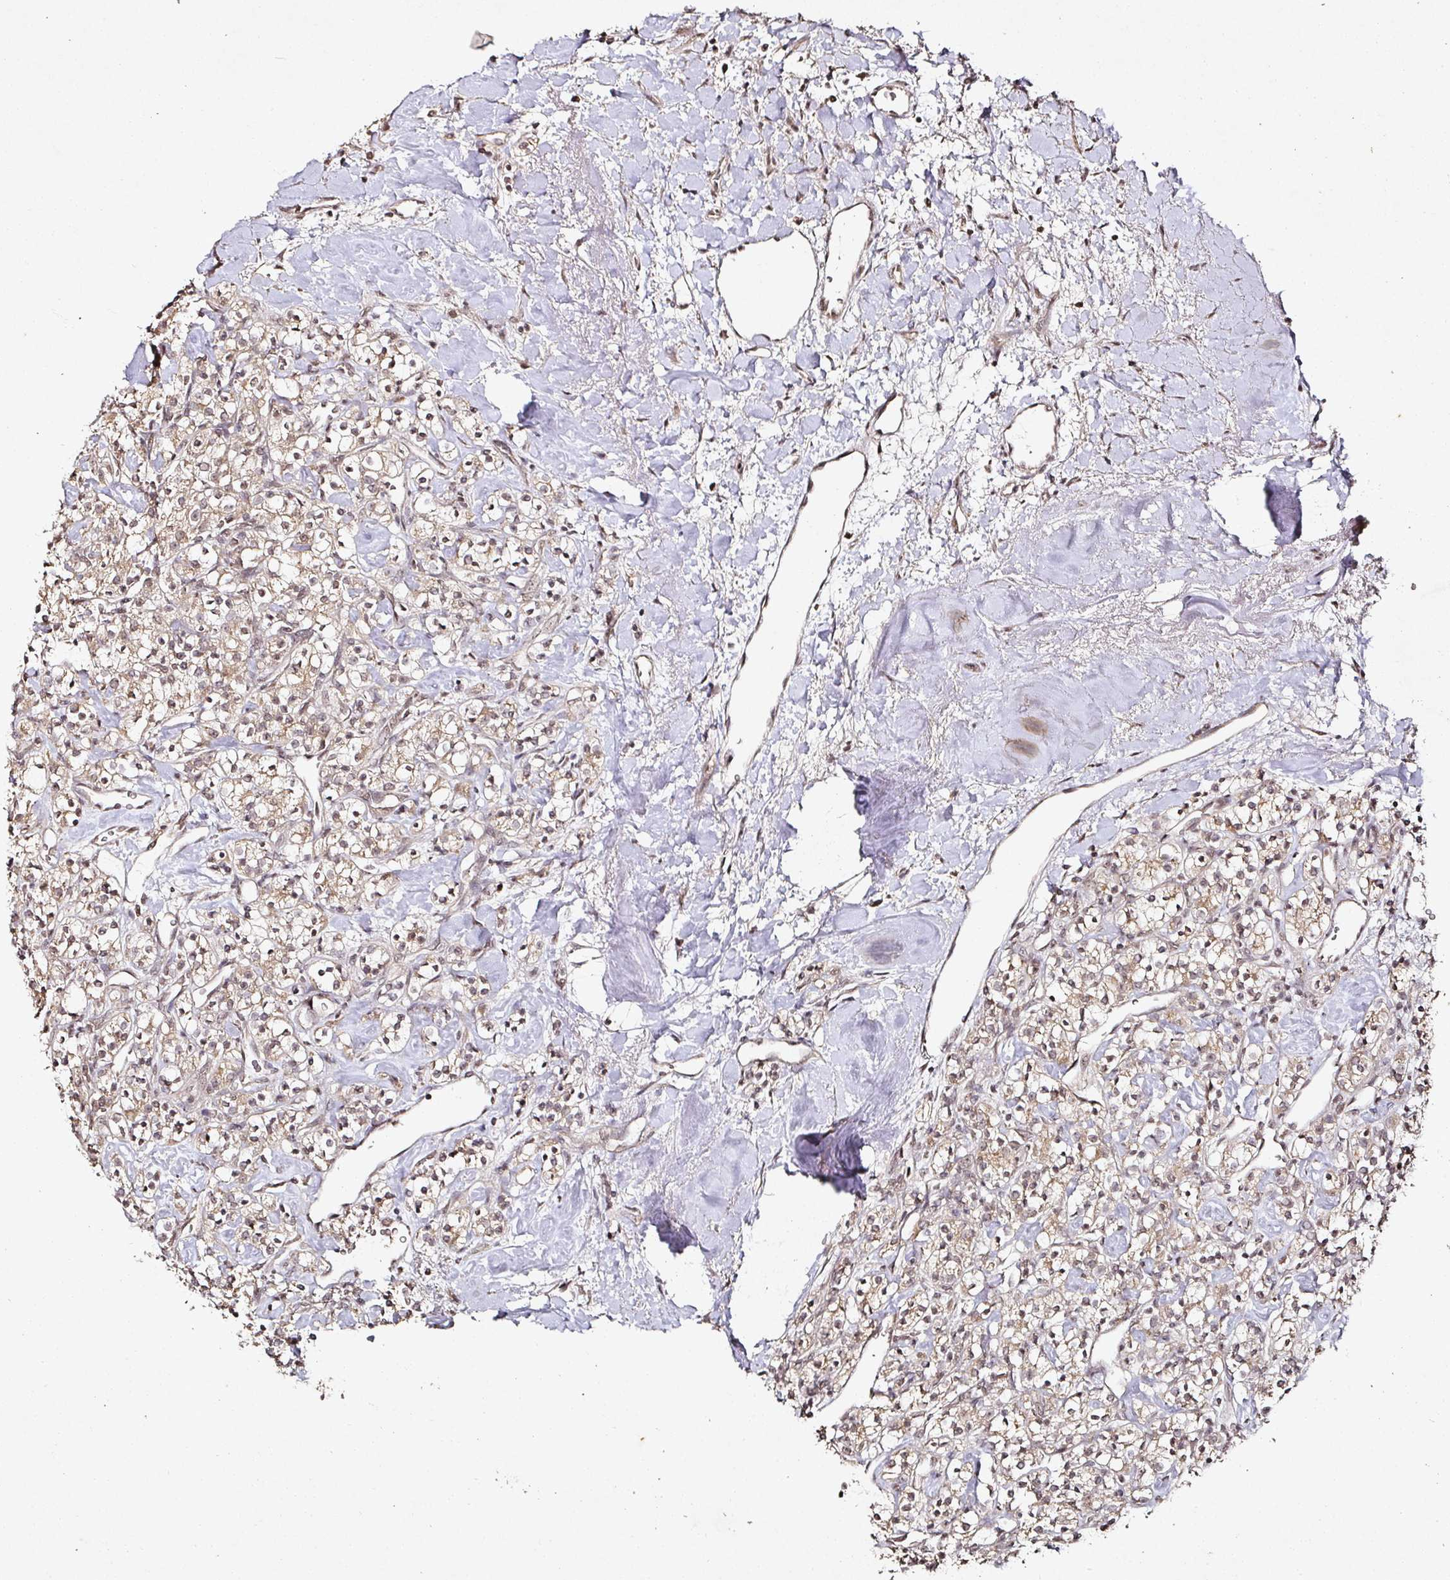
{"staining": {"intensity": "weak", "quantity": "25%-75%", "location": "cytoplasmic/membranous"}, "tissue": "renal cancer", "cell_type": "Tumor cells", "image_type": "cancer", "snomed": [{"axis": "morphology", "description": "Adenocarcinoma, NOS"}, {"axis": "topography", "description": "Kidney"}], "caption": "Weak cytoplasmic/membranous protein positivity is present in approximately 25%-75% of tumor cells in renal cancer (adenocarcinoma).", "gene": "CAPN5", "patient": {"sex": "male", "age": 77}}